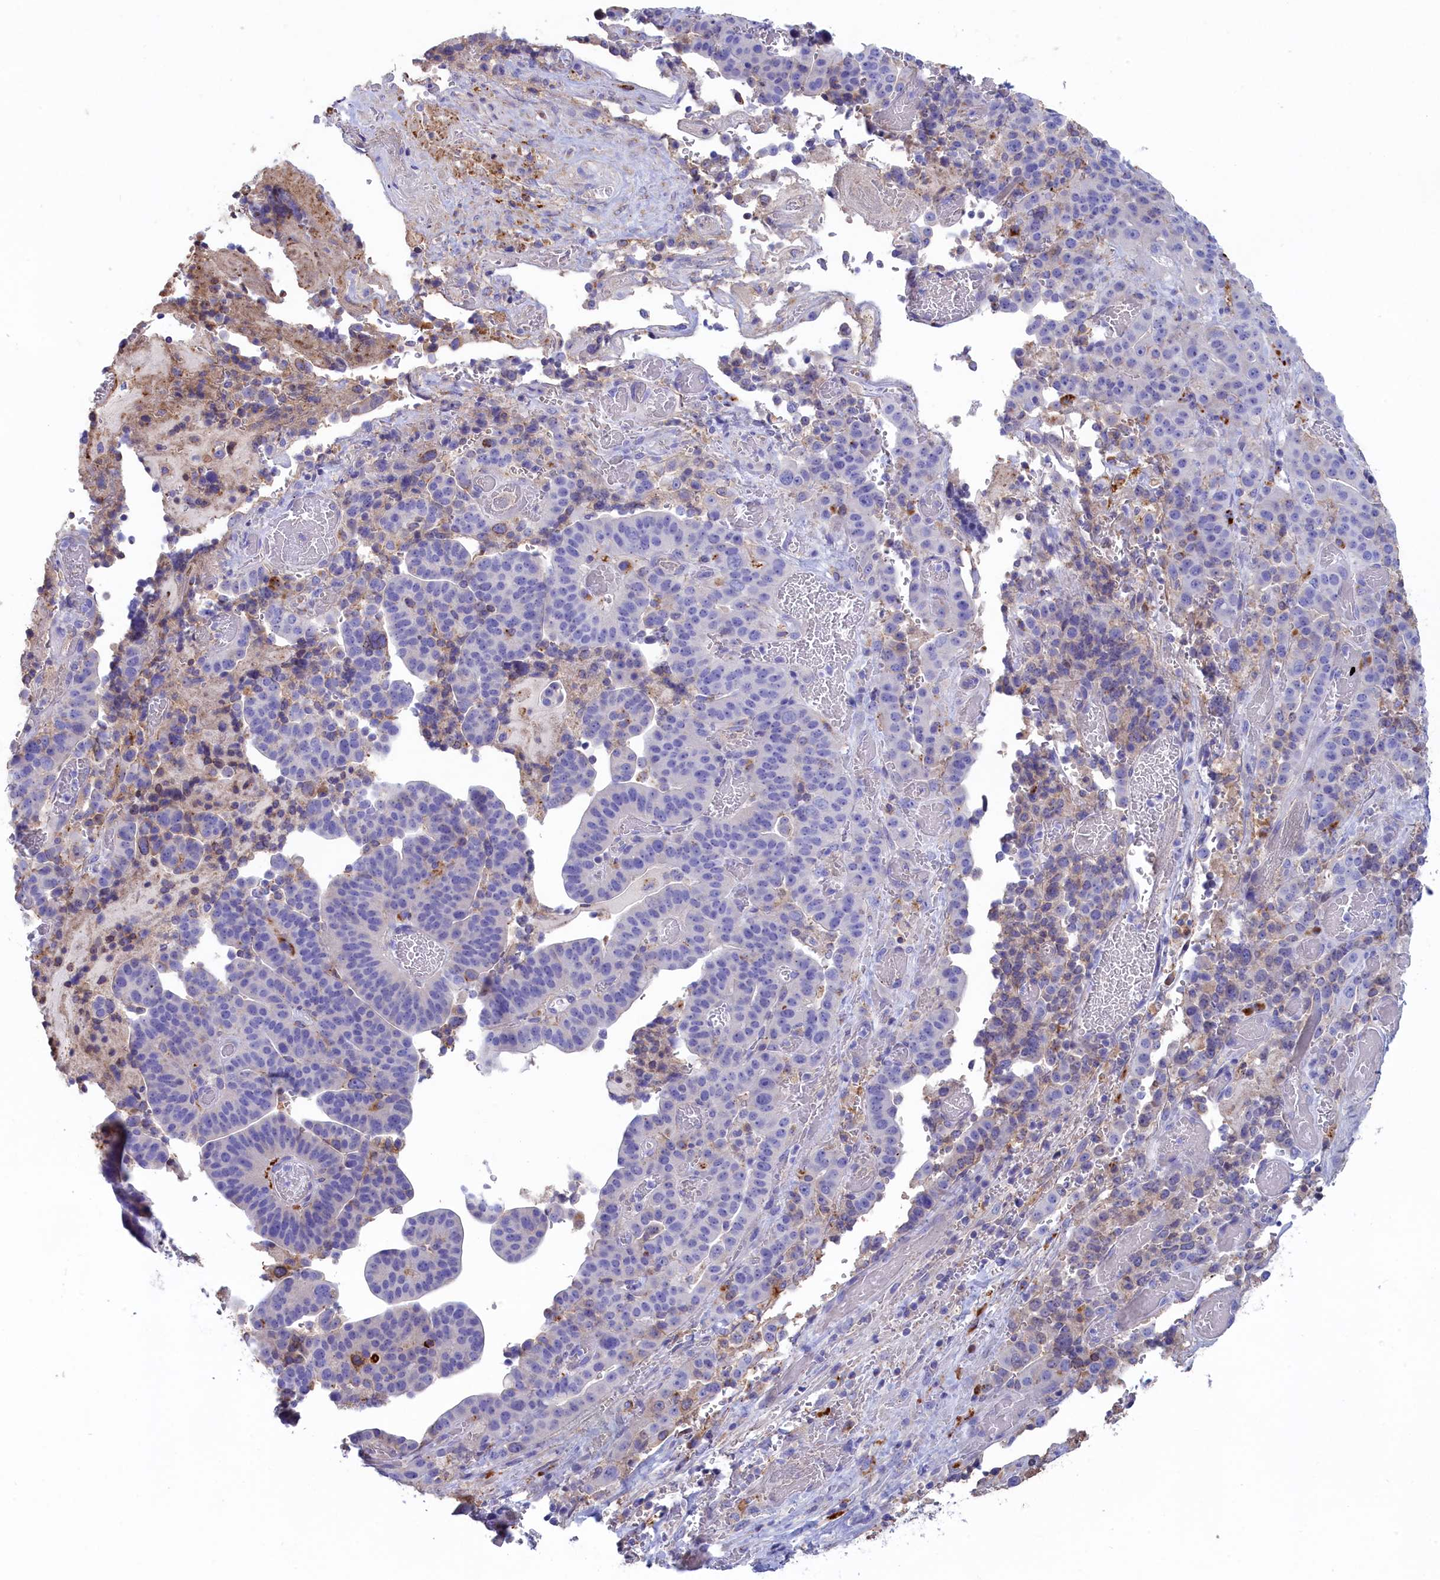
{"staining": {"intensity": "negative", "quantity": "none", "location": "none"}, "tissue": "stomach cancer", "cell_type": "Tumor cells", "image_type": "cancer", "snomed": [{"axis": "morphology", "description": "Adenocarcinoma, NOS"}, {"axis": "topography", "description": "Stomach"}], "caption": "Tumor cells are negative for brown protein staining in stomach adenocarcinoma. (Brightfield microscopy of DAB (3,3'-diaminobenzidine) IHC at high magnification).", "gene": "WDR6", "patient": {"sex": "male", "age": 48}}